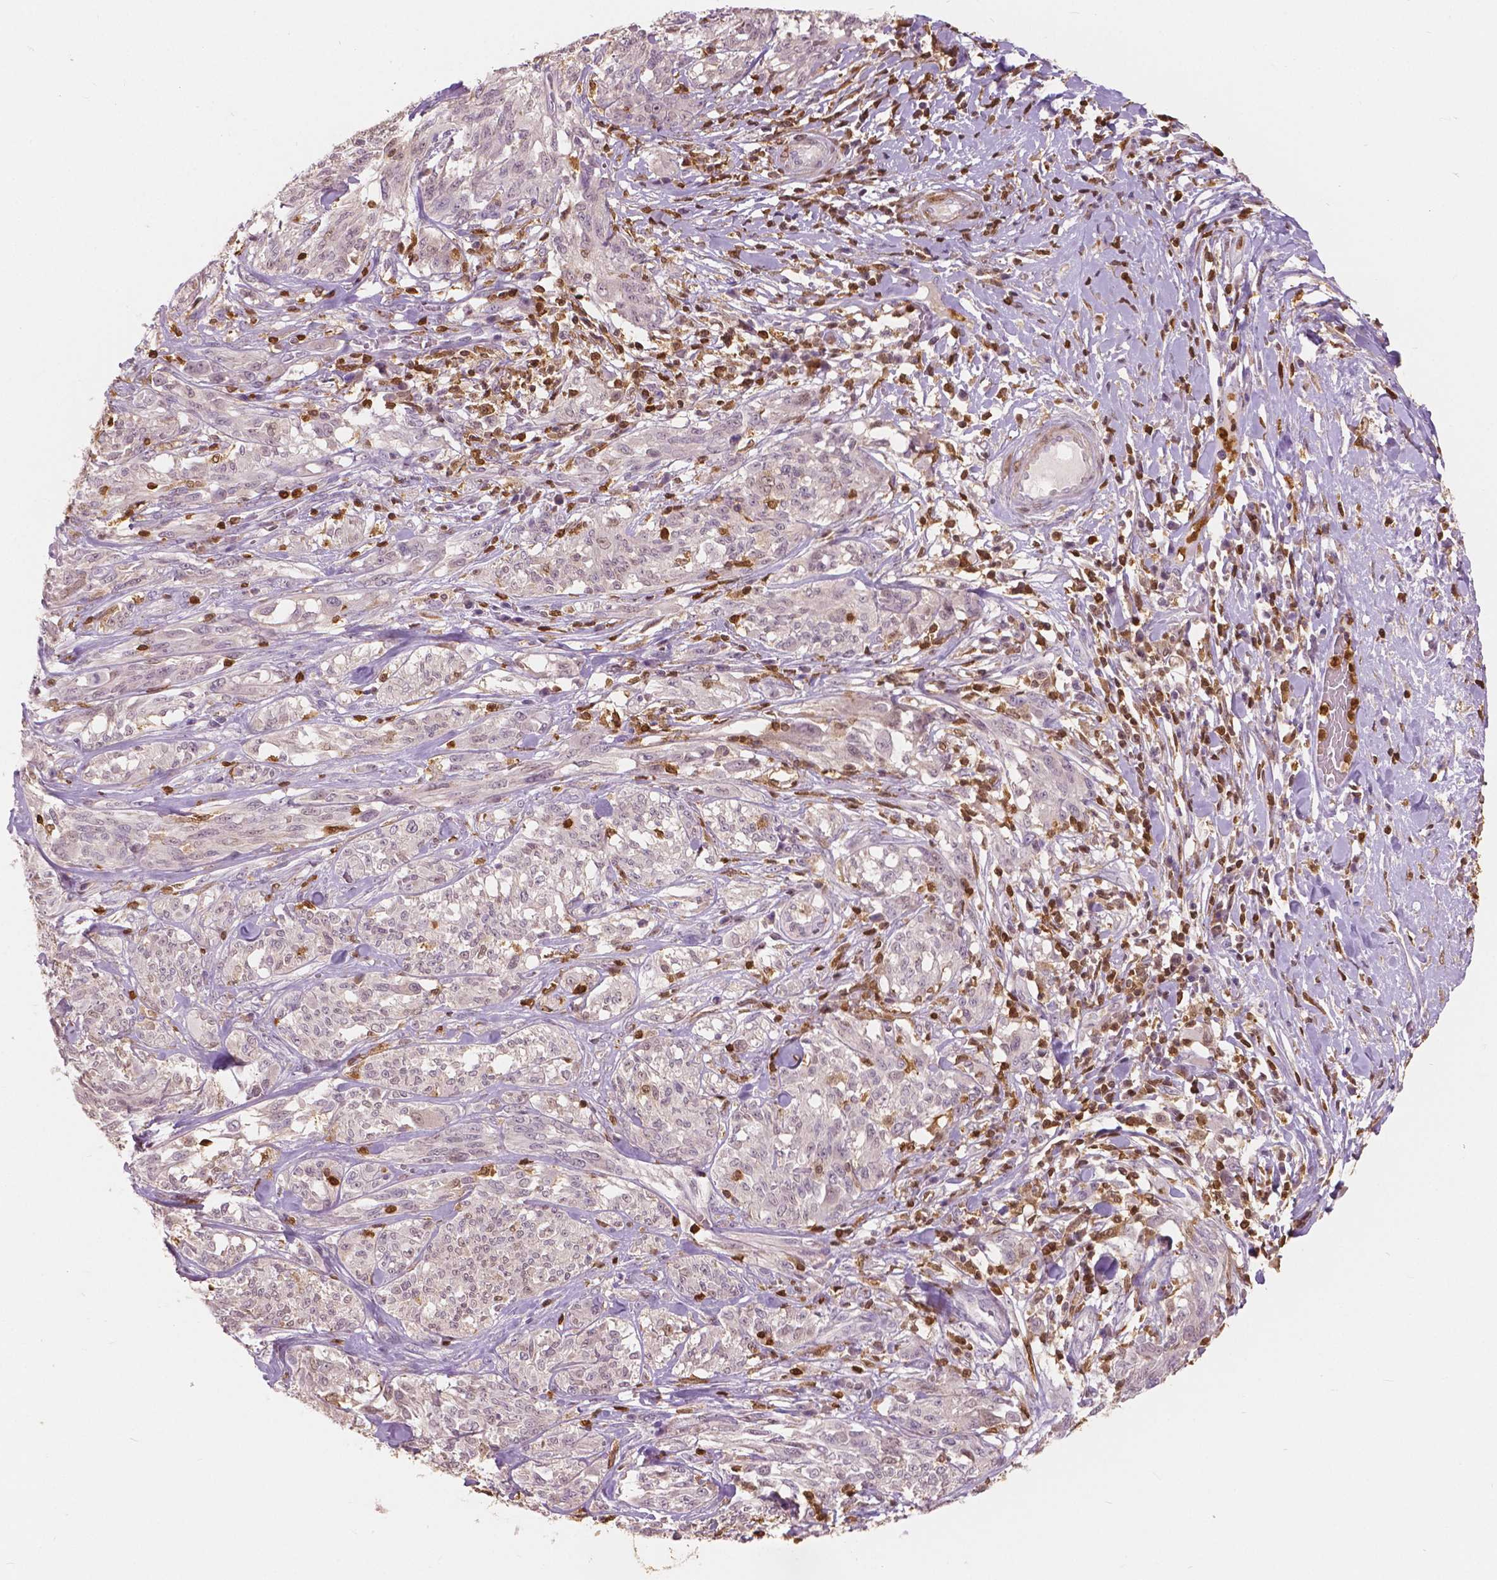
{"staining": {"intensity": "negative", "quantity": "none", "location": "none"}, "tissue": "melanoma", "cell_type": "Tumor cells", "image_type": "cancer", "snomed": [{"axis": "morphology", "description": "Malignant melanoma, NOS"}, {"axis": "topography", "description": "Skin"}], "caption": "Malignant melanoma was stained to show a protein in brown. There is no significant positivity in tumor cells.", "gene": "S100A4", "patient": {"sex": "female", "age": 91}}